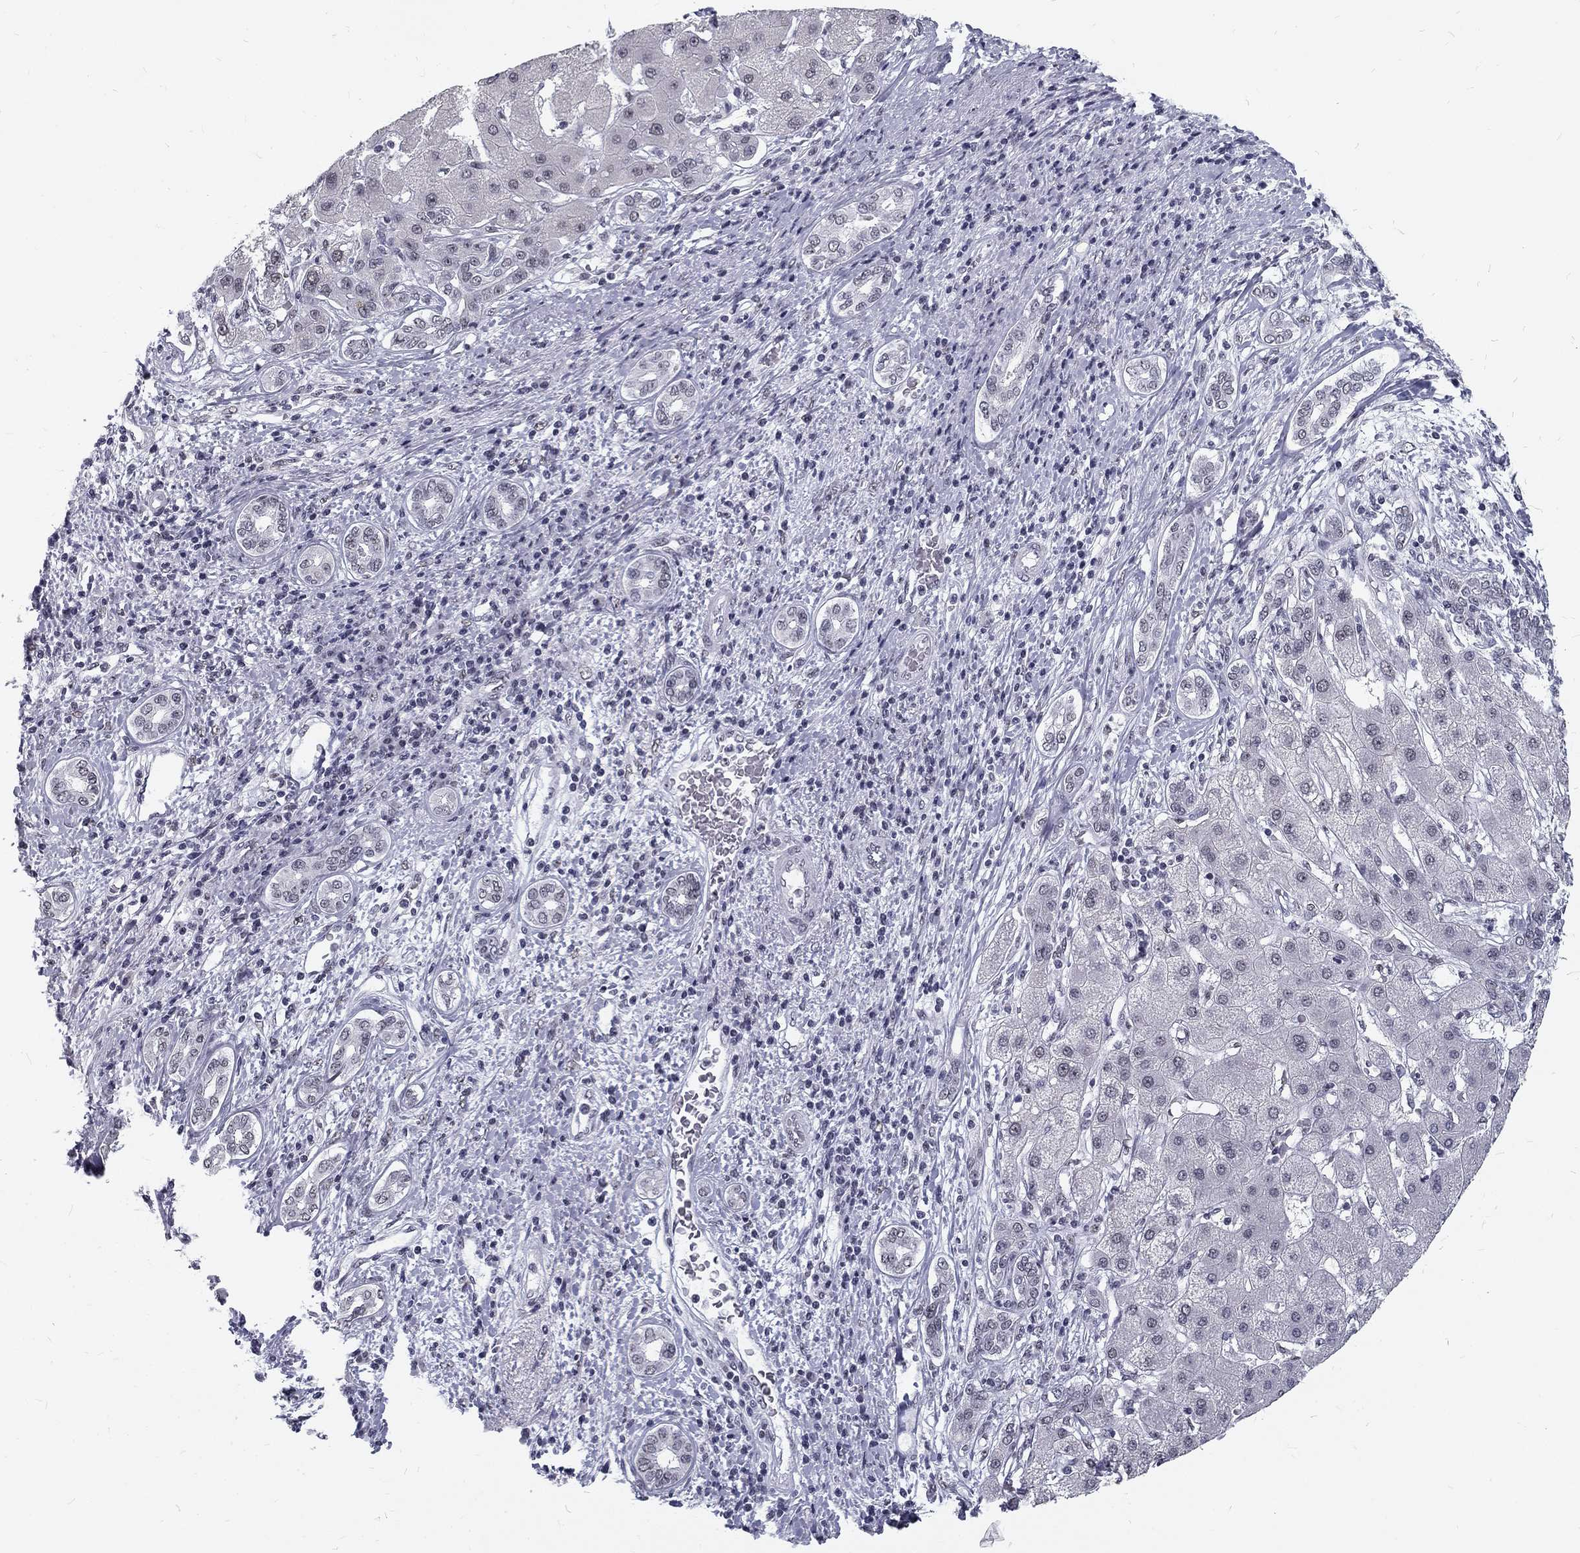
{"staining": {"intensity": "negative", "quantity": "none", "location": "none"}, "tissue": "liver cancer", "cell_type": "Tumor cells", "image_type": "cancer", "snomed": [{"axis": "morphology", "description": "Carcinoma, Hepatocellular, NOS"}, {"axis": "topography", "description": "Liver"}], "caption": "Immunohistochemistry (IHC) photomicrograph of human liver cancer stained for a protein (brown), which exhibits no expression in tumor cells.", "gene": "SNORC", "patient": {"sex": "male", "age": 65}}